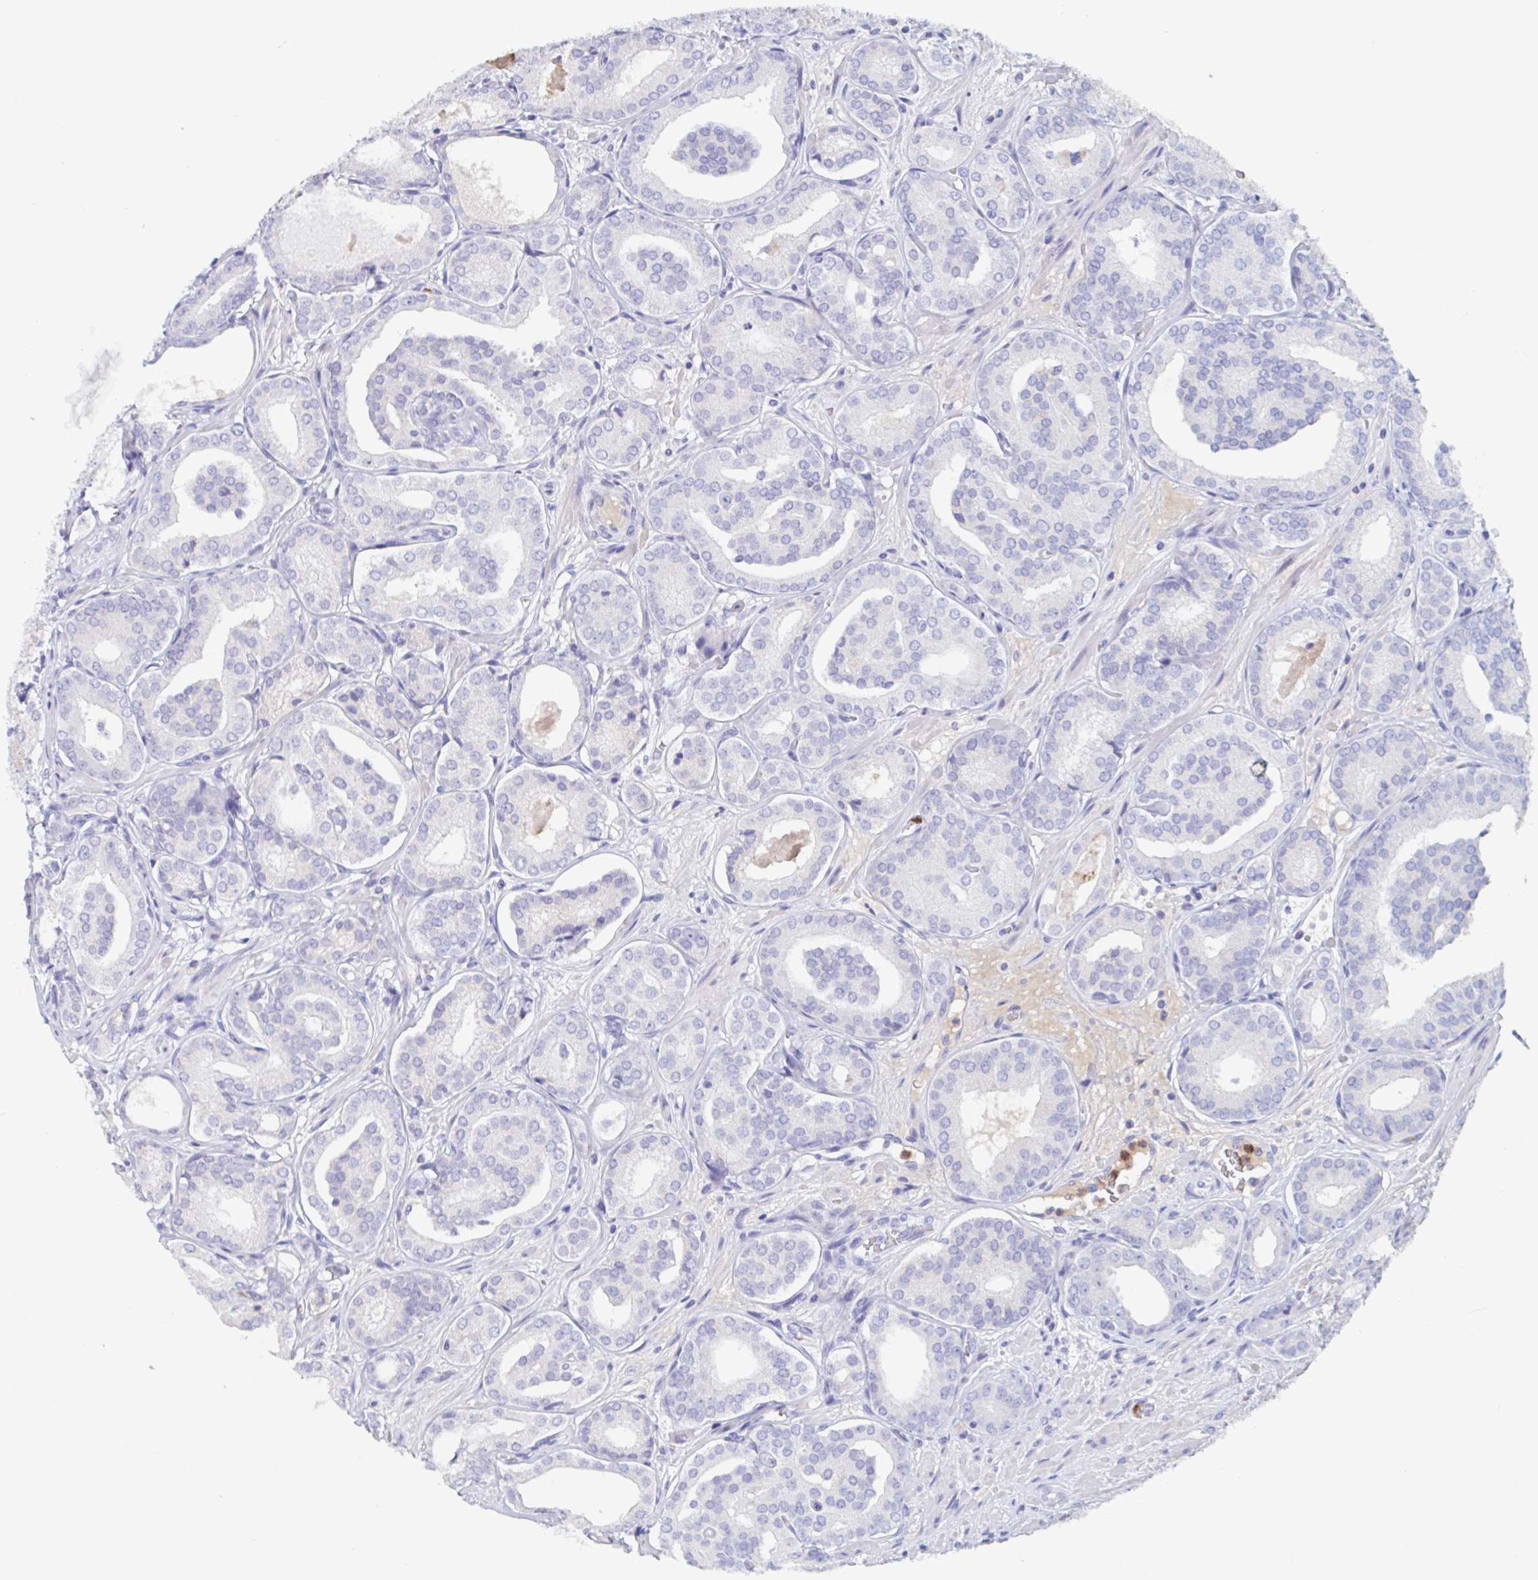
{"staining": {"intensity": "negative", "quantity": "none", "location": "none"}, "tissue": "prostate cancer", "cell_type": "Tumor cells", "image_type": "cancer", "snomed": [{"axis": "morphology", "description": "Adenocarcinoma, High grade"}, {"axis": "topography", "description": "Prostate"}], "caption": "IHC photomicrograph of human prostate high-grade adenocarcinoma stained for a protein (brown), which displays no expression in tumor cells.", "gene": "ZNHIT2", "patient": {"sex": "male", "age": 66}}